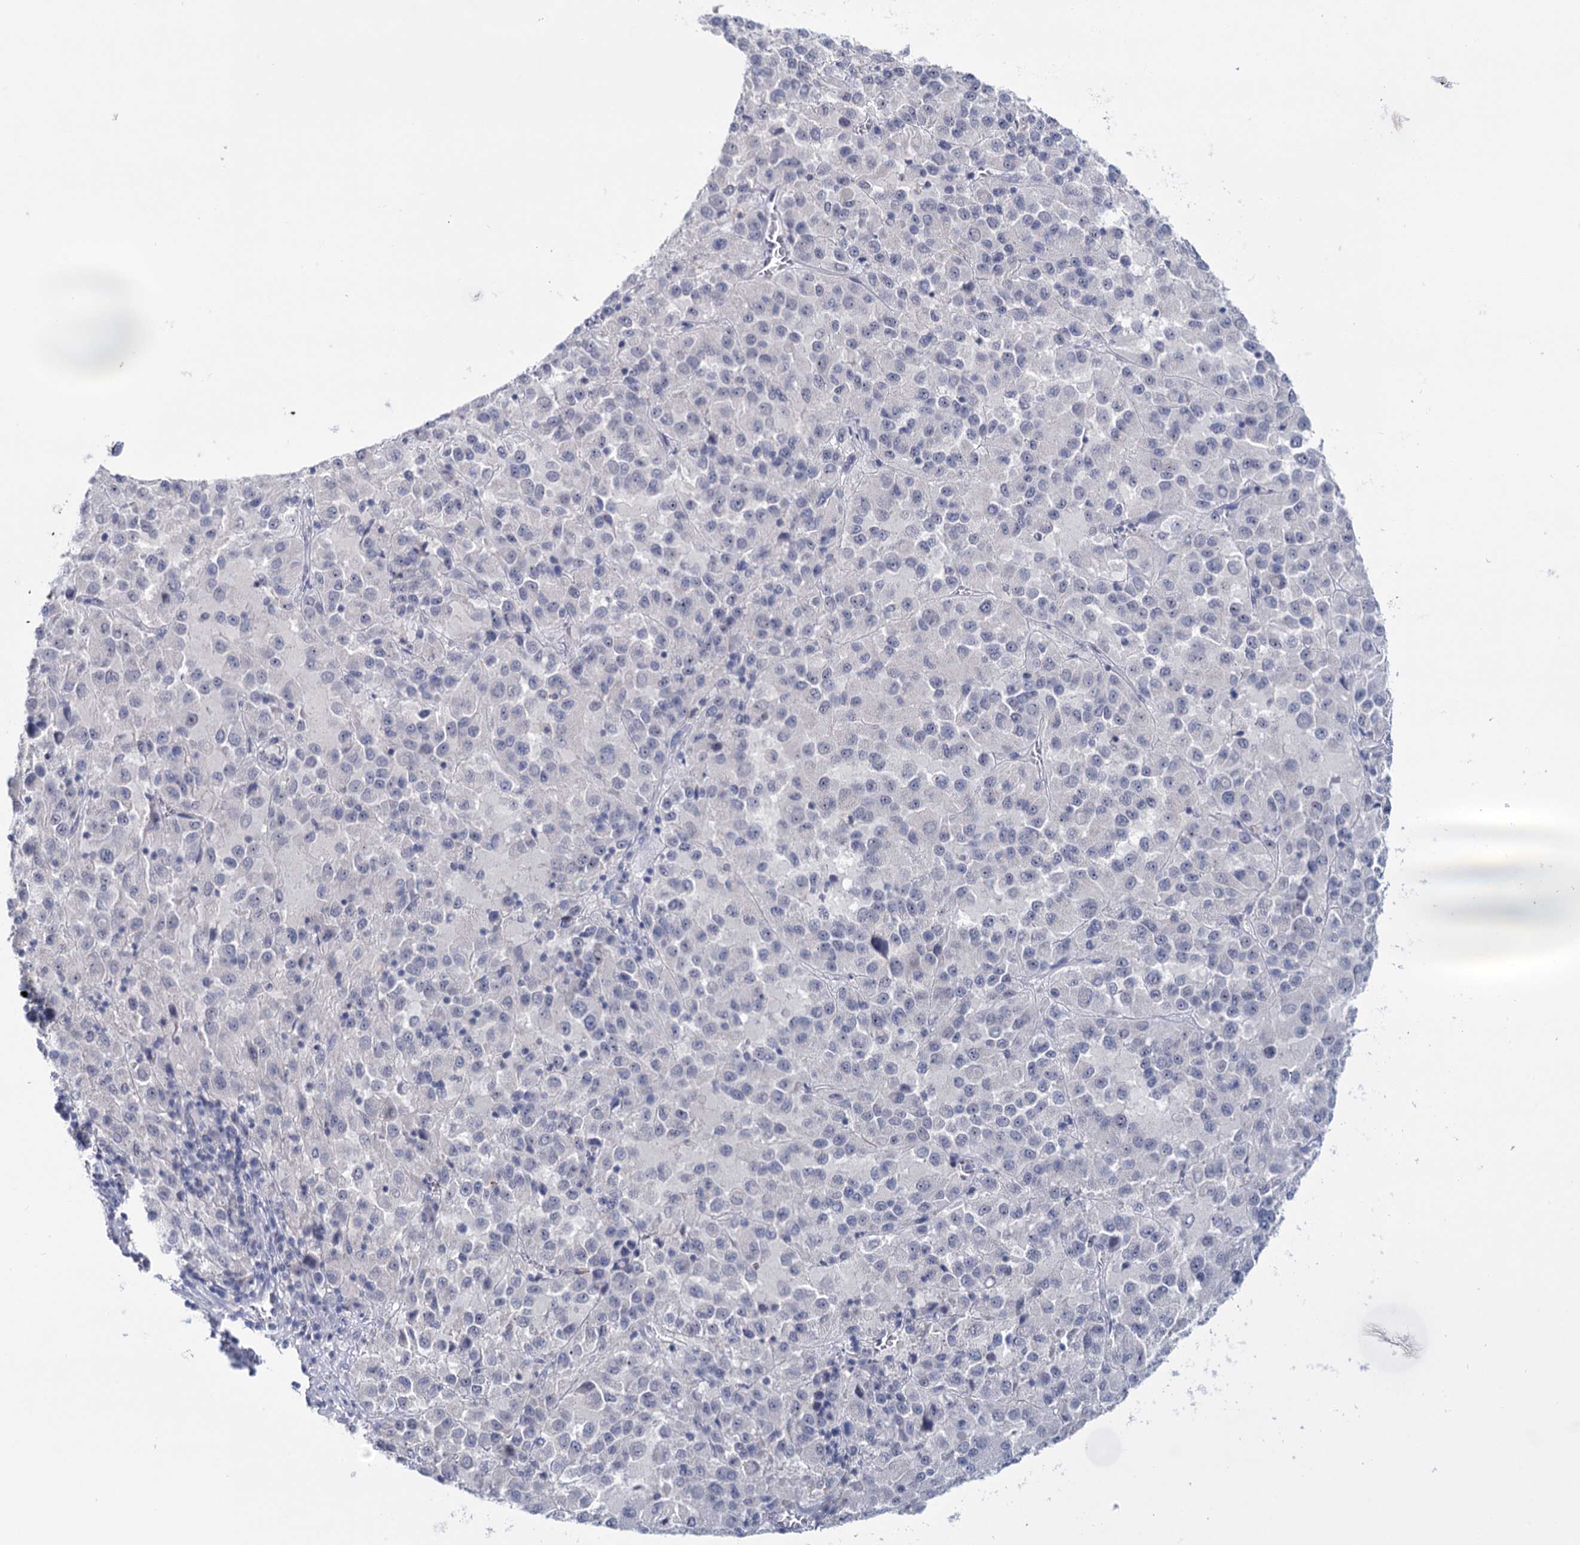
{"staining": {"intensity": "negative", "quantity": "none", "location": "none"}, "tissue": "melanoma", "cell_type": "Tumor cells", "image_type": "cancer", "snomed": [{"axis": "morphology", "description": "Malignant melanoma, Metastatic site"}, {"axis": "topography", "description": "Lung"}], "caption": "Malignant melanoma (metastatic site) stained for a protein using IHC exhibits no staining tumor cells.", "gene": "SFN", "patient": {"sex": "male", "age": 64}}